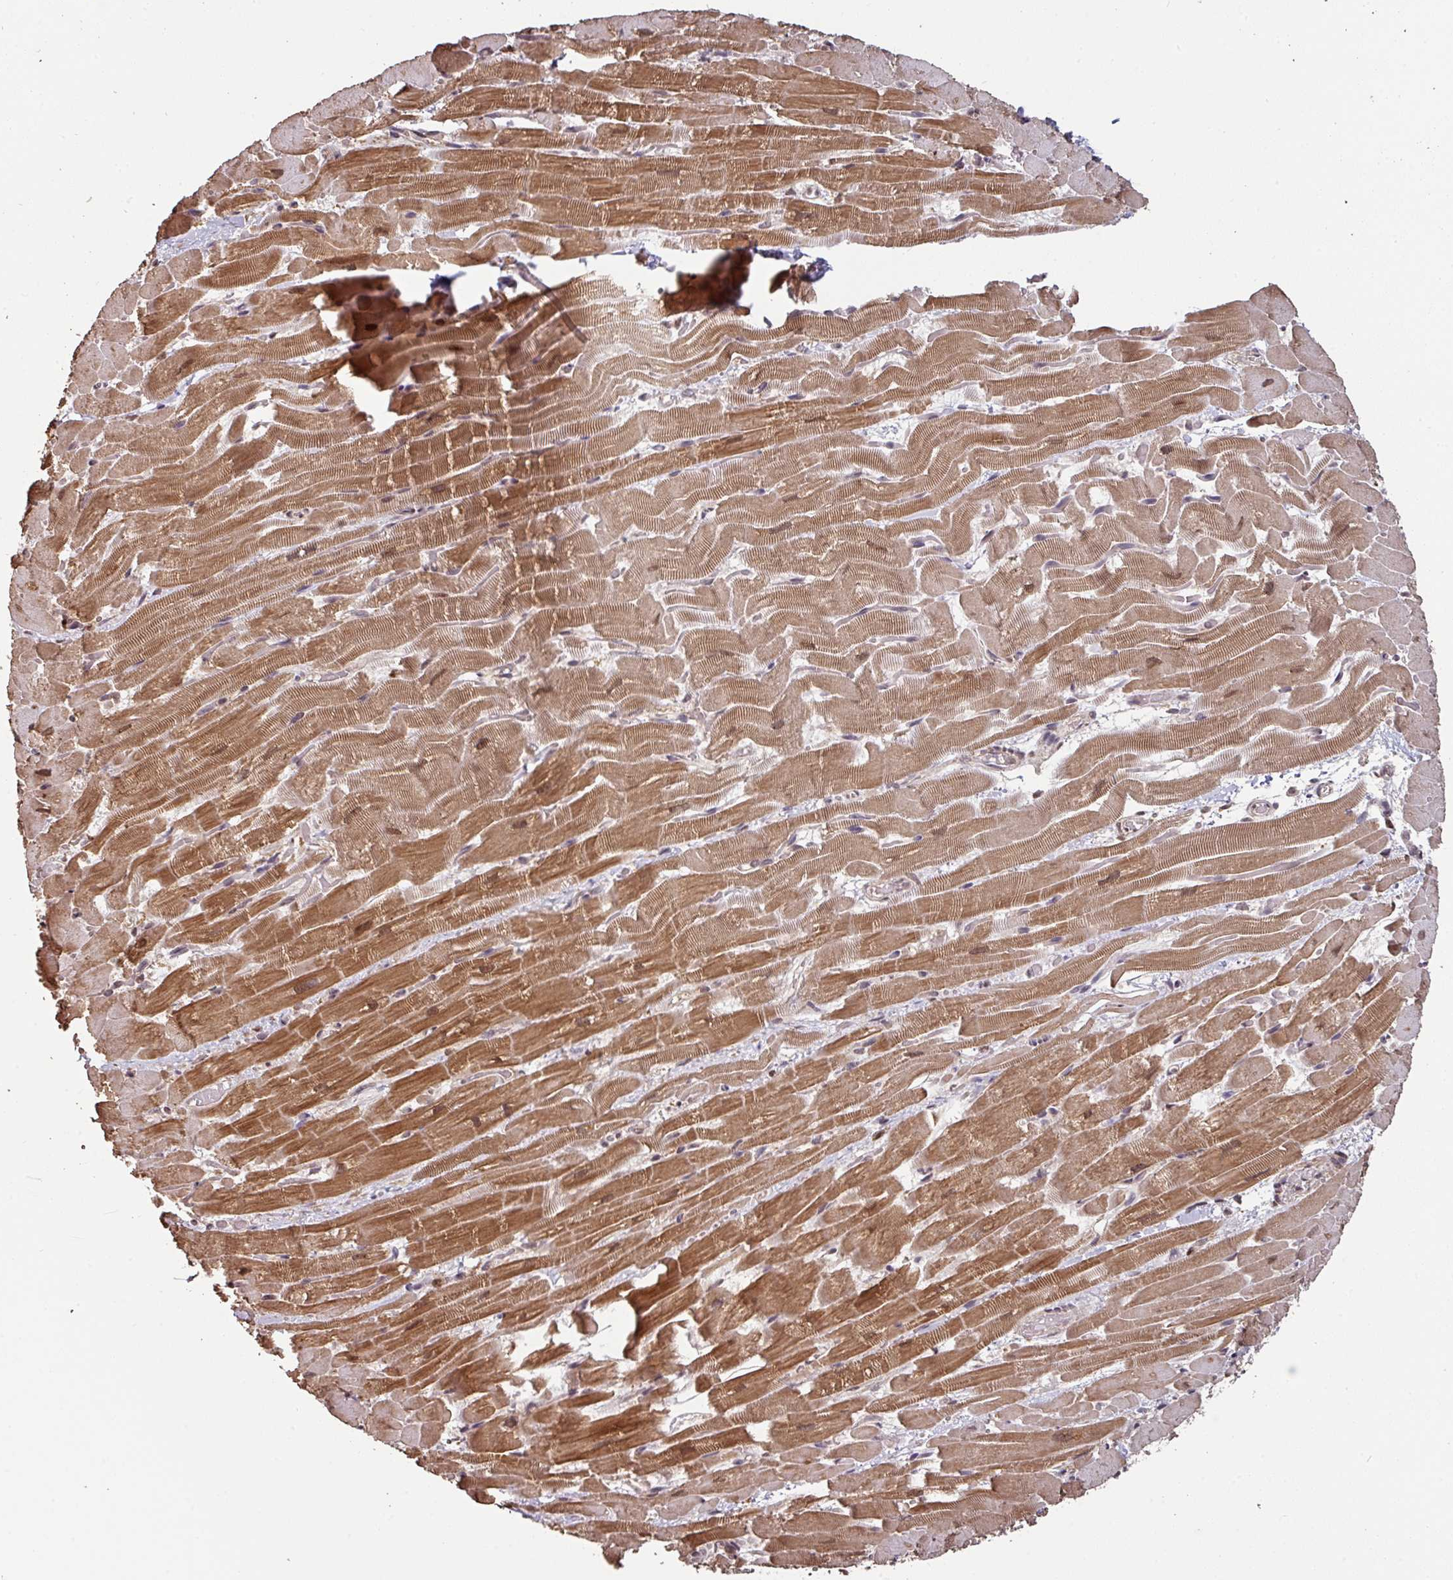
{"staining": {"intensity": "moderate", "quantity": ">75%", "location": "cytoplasmic/membranous,nuclear"}, "tissue": "heart muscle", "cell_type": "Cardiomyocytes", "image_type": "normal", "snomed": [{"axis": "morphology", "description": "Normal tissue, NOS"}, {"axis": "topography", "description": "Heart"}], "caption": "Immunohistochemistry micrograph of benign heart muscle: human heart muscle stained using immunohistochemistry exhibits medium levels of moderate protein expression localized specifically in the cytoplasmic/membranous,nuclear of cardiomyocytes, appearing as a cytoplasmic/membranous,nuclear brown color.", "gene": "POLD1", "patient": {"sex": "male", "age": 37}}